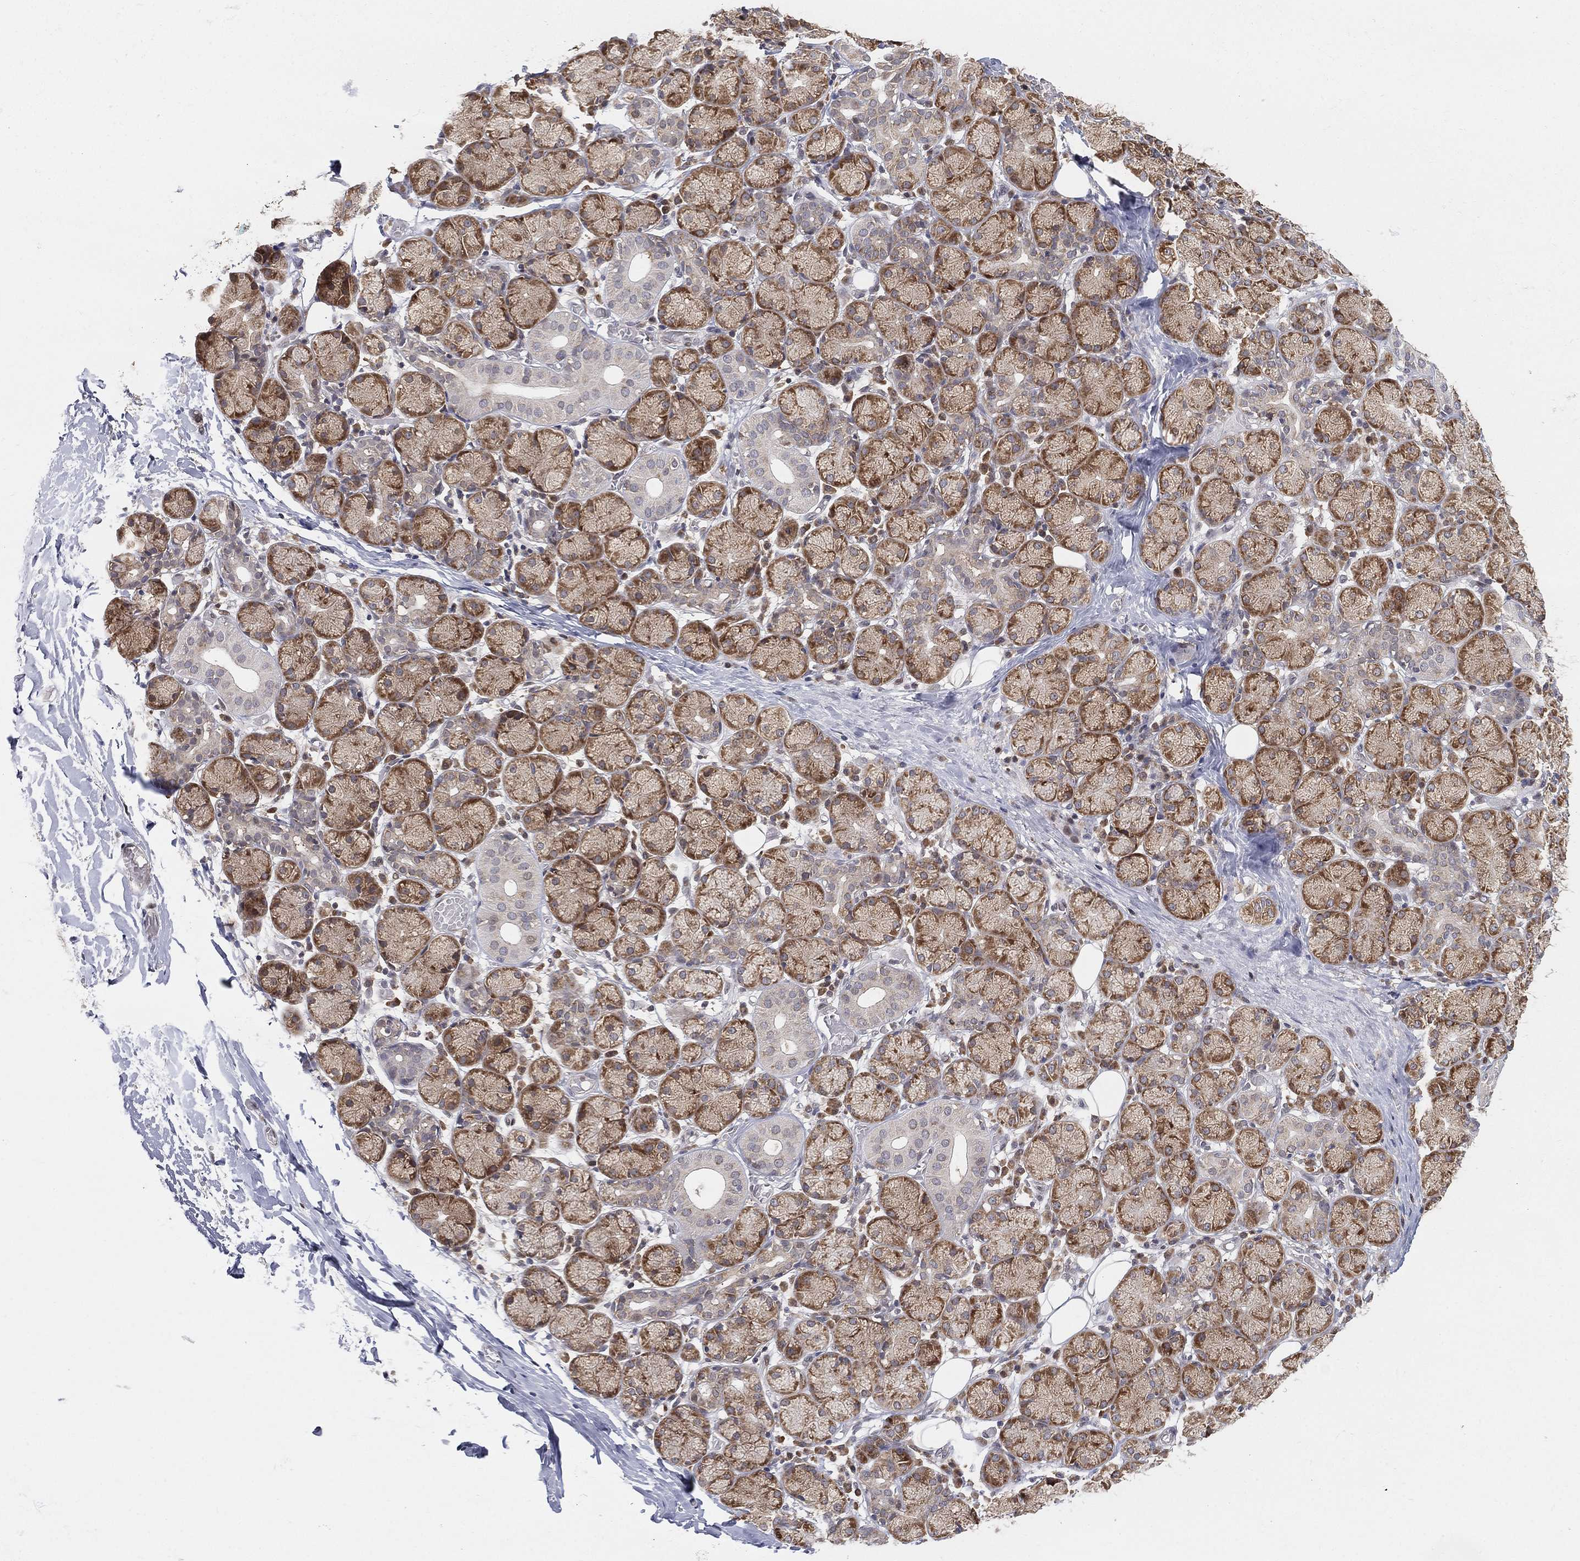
{"staining": {"intensity": "moderate", "quantity": ">75%", "location": "cytoplasmic/membranous"}, "tissue": "salivary gland", "cell_type": "Glandular cells", "image_type": "normal", "snomed": [{"axis": "morphology", "description": "Normal tissue, NOS"}, {"axis": "topography", "description": "Salivary gland"}, {"axis": "topography", "description": "Peripheral nerve tissue"}], "caption": "Human salivary gland stained with a brown dye demonstrates moderate cytoplasmic/membranous positive staining in about >75% of glandular cells.", "gene": "TMTC4", "patient": {"sex": "female", "age": 24}}